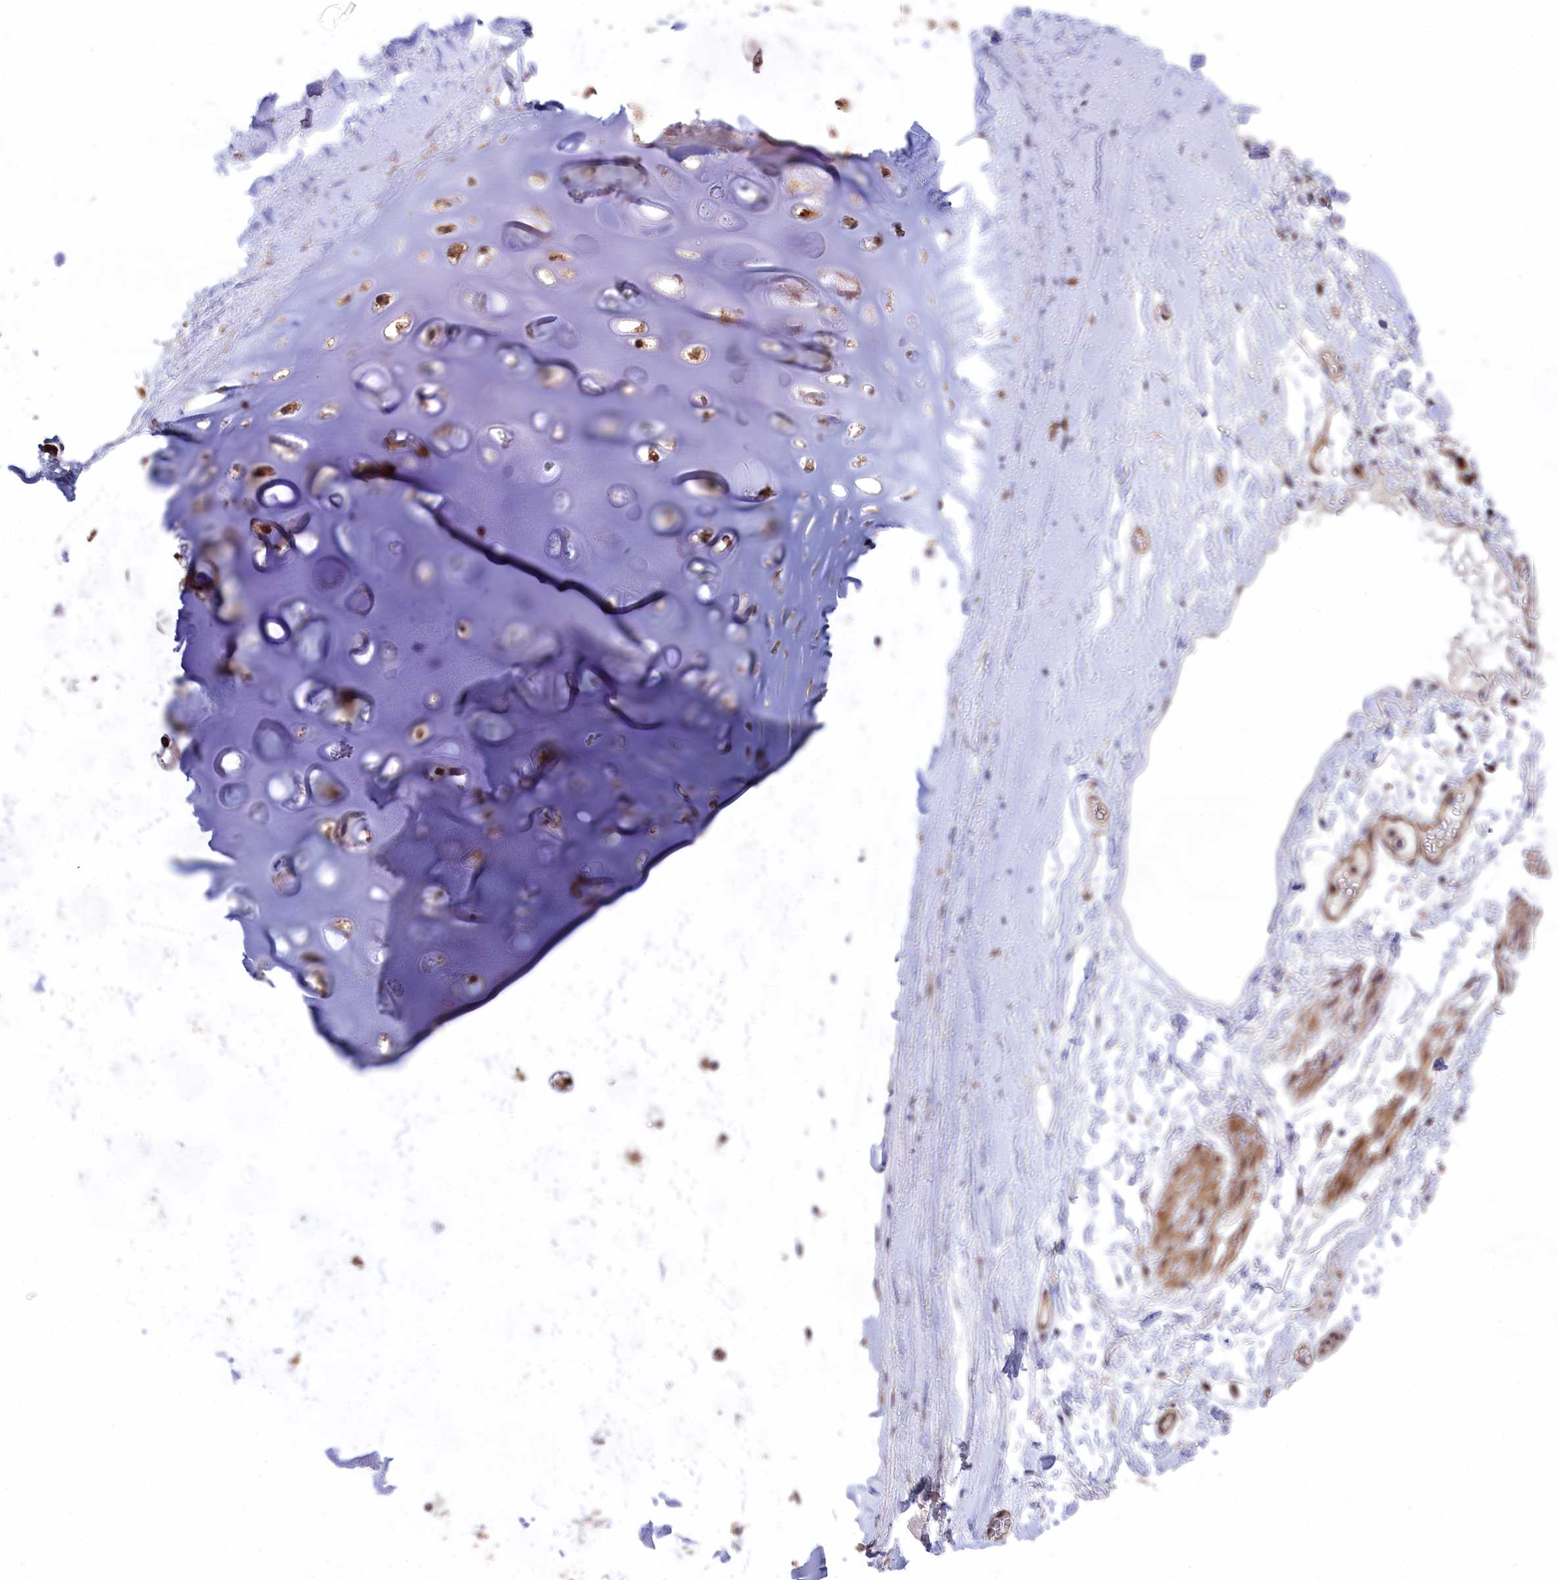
{"staining": {"intensity": "weak", "quantity": ">75%", "location": "cytoplasmic/membranous"}, "tissue": "adipose tissue", "cell_type": "Adipocytes", "image_type": "normal", "snomed": [{"axis": "morphology", "description": "Normal tissue, NOS"}, {"axis": "topography", "description": "Lymph node"}, {"axis": "topography", "description": "Bronchus"}], "caption": "Immunohistochemical staining of normal human adipose tissue demonstrates >75% levels of weak cytoplasmic/membranous protein expression in approximately >75% of adipocytes.", "gene": "DDX60L", "patient": {"sex": "male", "age": 63}}